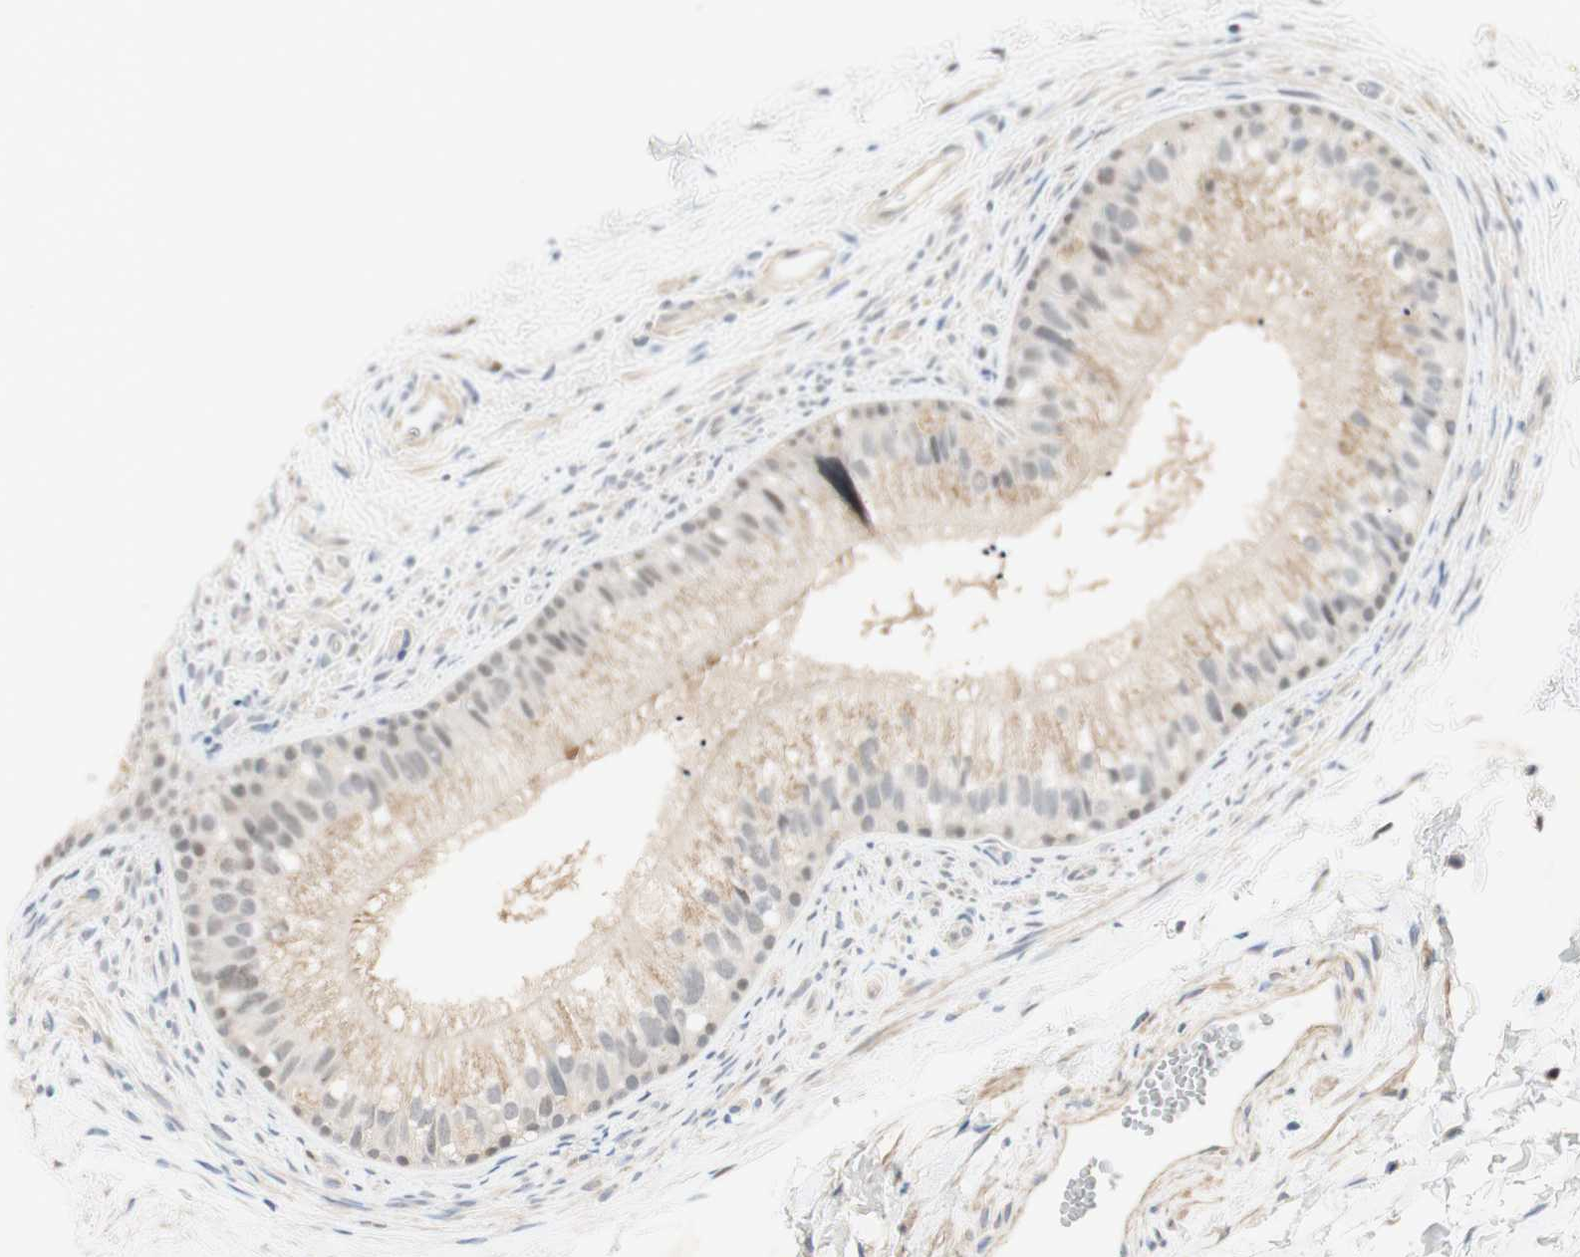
{"staining": {"intensity": "weak", "quantity": "25%-75%", "location": "nuclear"}, "tissue": "epididymis", "cell_type": "Glandular cells", "image_type": "normal", "snomed": [{"axis": "morphology", "description": "Normal tissue, NOS"}, {"axis": "topography", "description": "Epididymis"}], "caption": "Immunohistochemistry micrograph of unremarkable epididymis: human epididymis stained using immunohistochemistry exhibits low levels of weak protein expression localized specifically in the nuclear of glandular cells, appearing as a nuclear brown color.", "gene": "RFNG", "patient": {"sex": "male", "age": 56}}